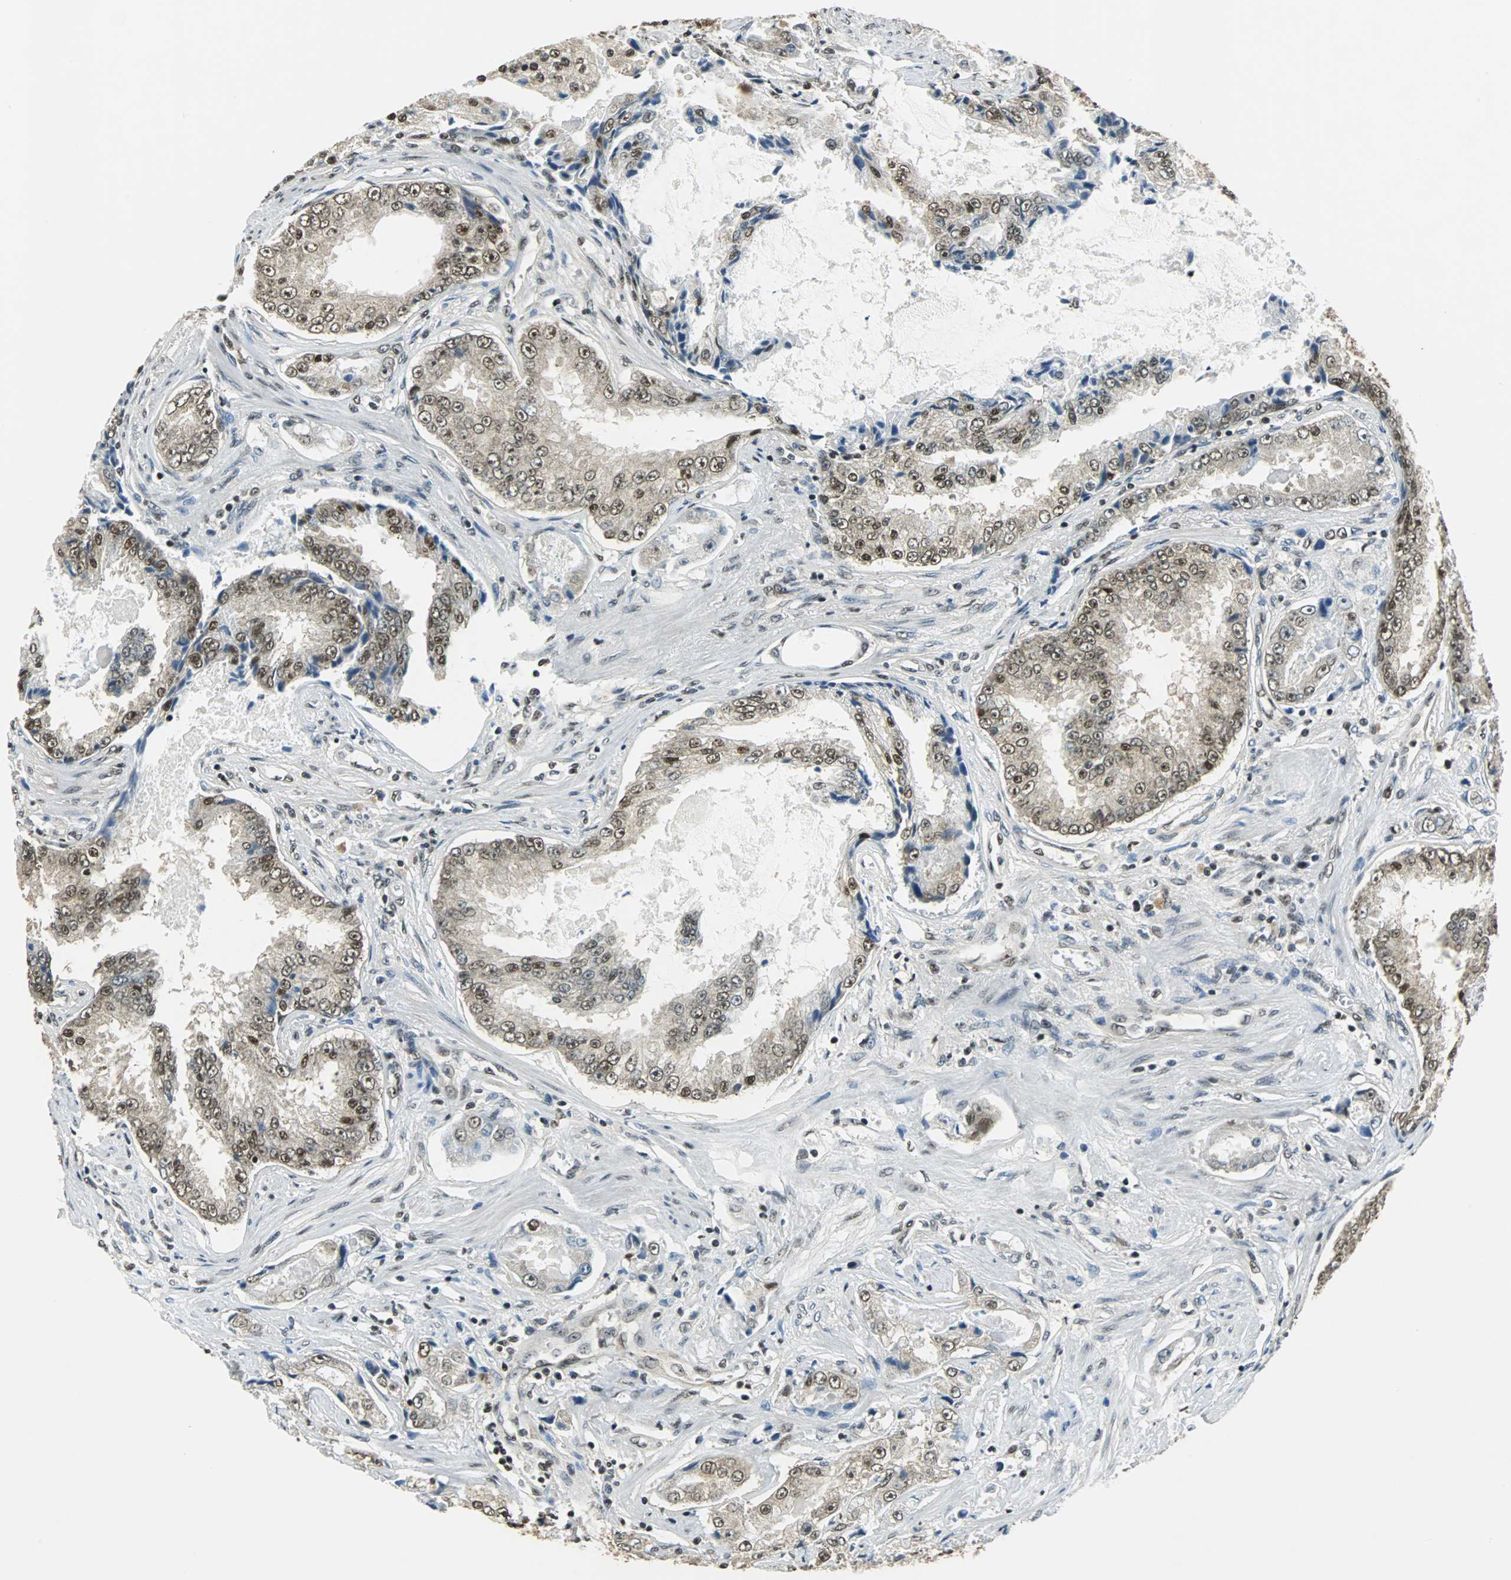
{"staining": {"intensity": "moderate", "quantity": ">75%", "location": "cytoplasmic/membranous,nuclear"}, "tissue": "prostate cancer", "cell_type": "Tumor cells", "image_type": "cancer", "snomed": [{"axis": "morphology", "description": "Adenocarcinoma, High grade"}, {"axis": "topography", "description": "Prostate"}], "caption": "A high-resolution micrograph shows IHC staining of prostate cancer, which exhibits moderate cytoplasmic/membranous and nuclear positivity in about >75% of tumor cells. The protein is stained brown, and the nuclei are stained in blue (DAB (3,3'-diaminobenzidine) IHC with brightfield microscopy, high magnification).", "gene": "RBM14", "patient": {"sex": "male", "age": 73}}